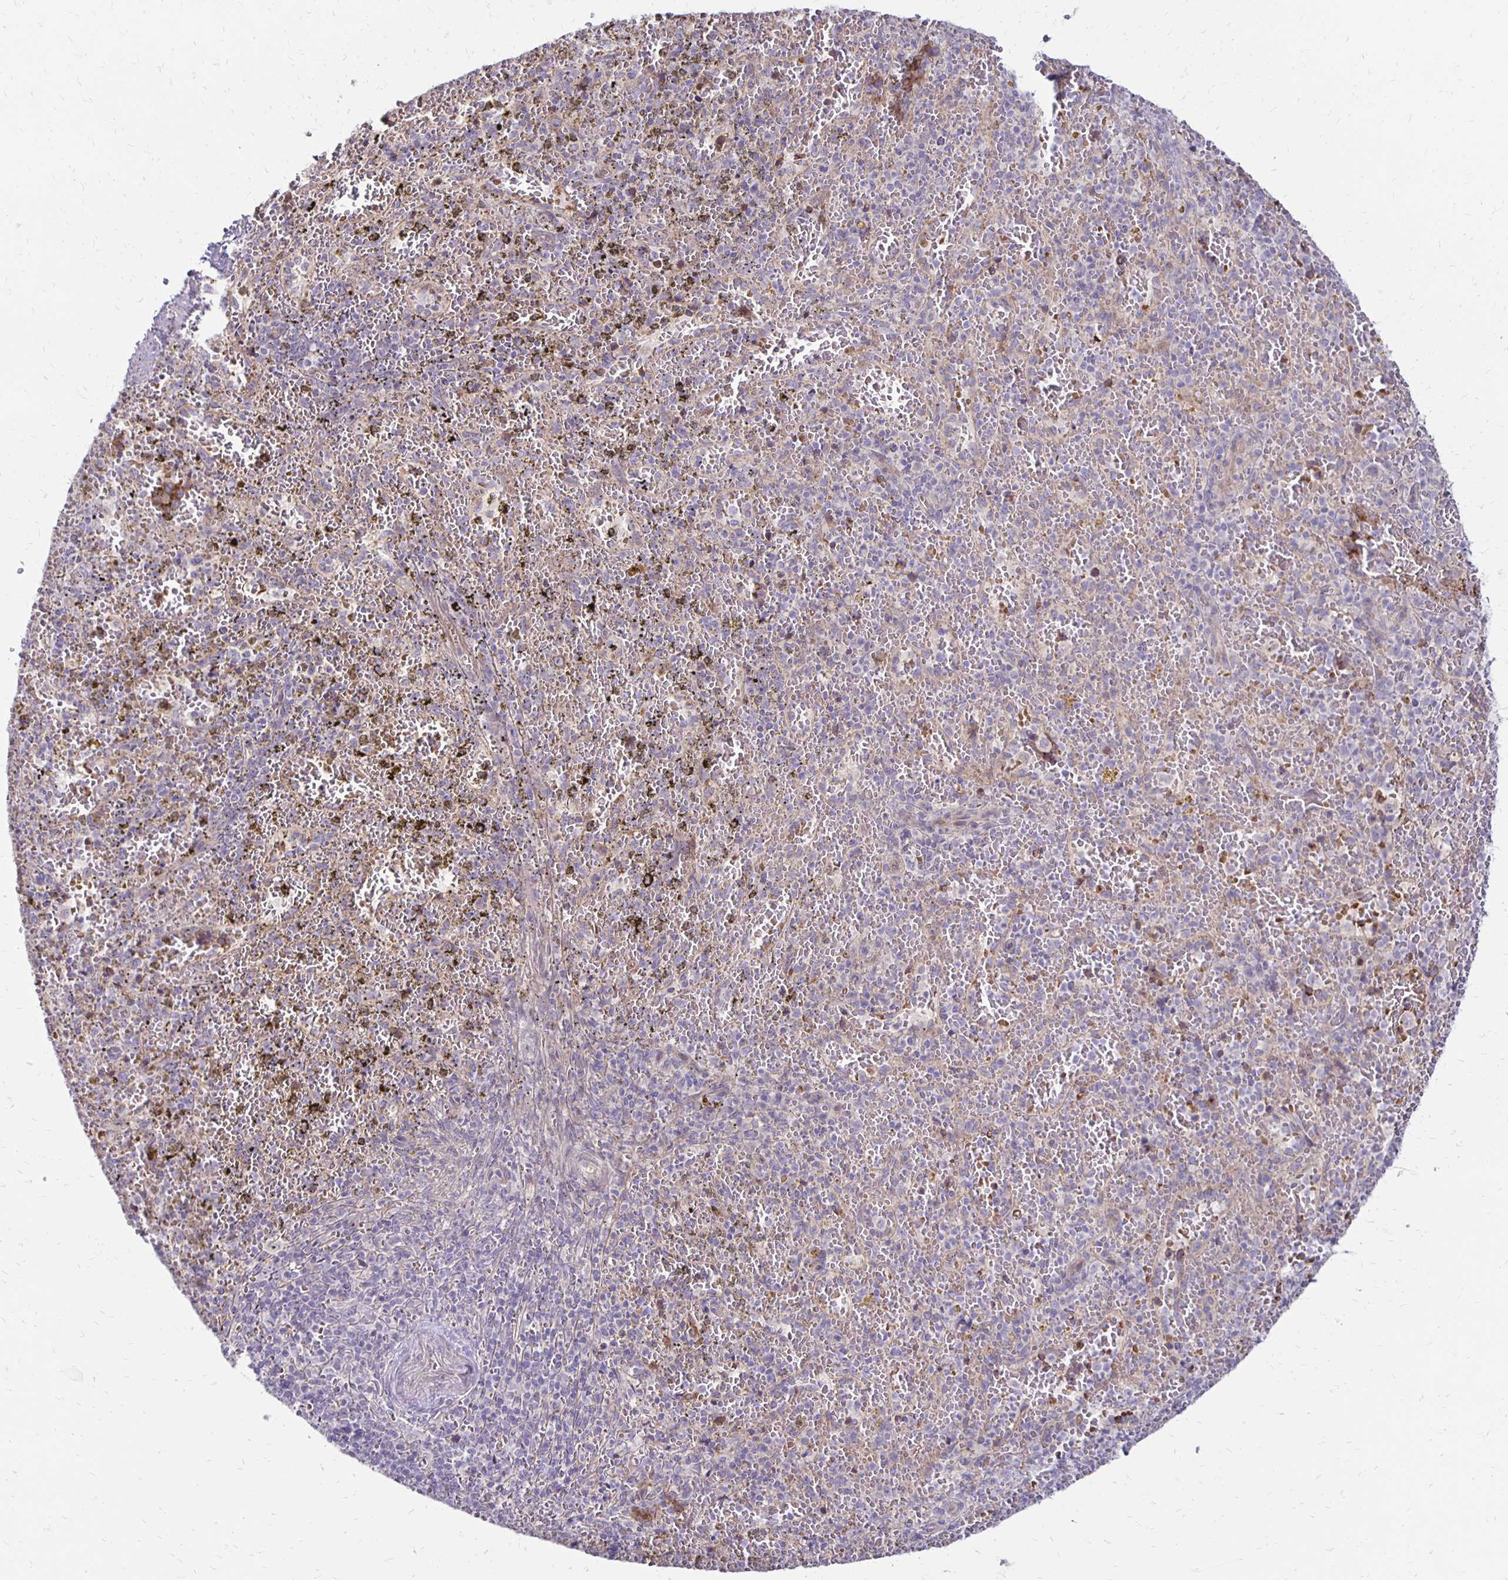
{"staining": {"intensity": "negative", "quantity": "none", "location": "none"}, "tissue": "spleen", "cell_type": "Cells in red pulp", "image_type": "normal", "snomed": [{"axis": "morphology", "description": "Normal tissue, NOS"}, {"axis": "topography", "description": "Spleen"}], "caption": "The photomicrograph demonstrates no staining of cells in red pulp in normal spleen. (DAB immunohistochemistry with hematoxylin counter stain).", "gene": "KATNBL1", "patient": {"sex": "female", "age": 50}}